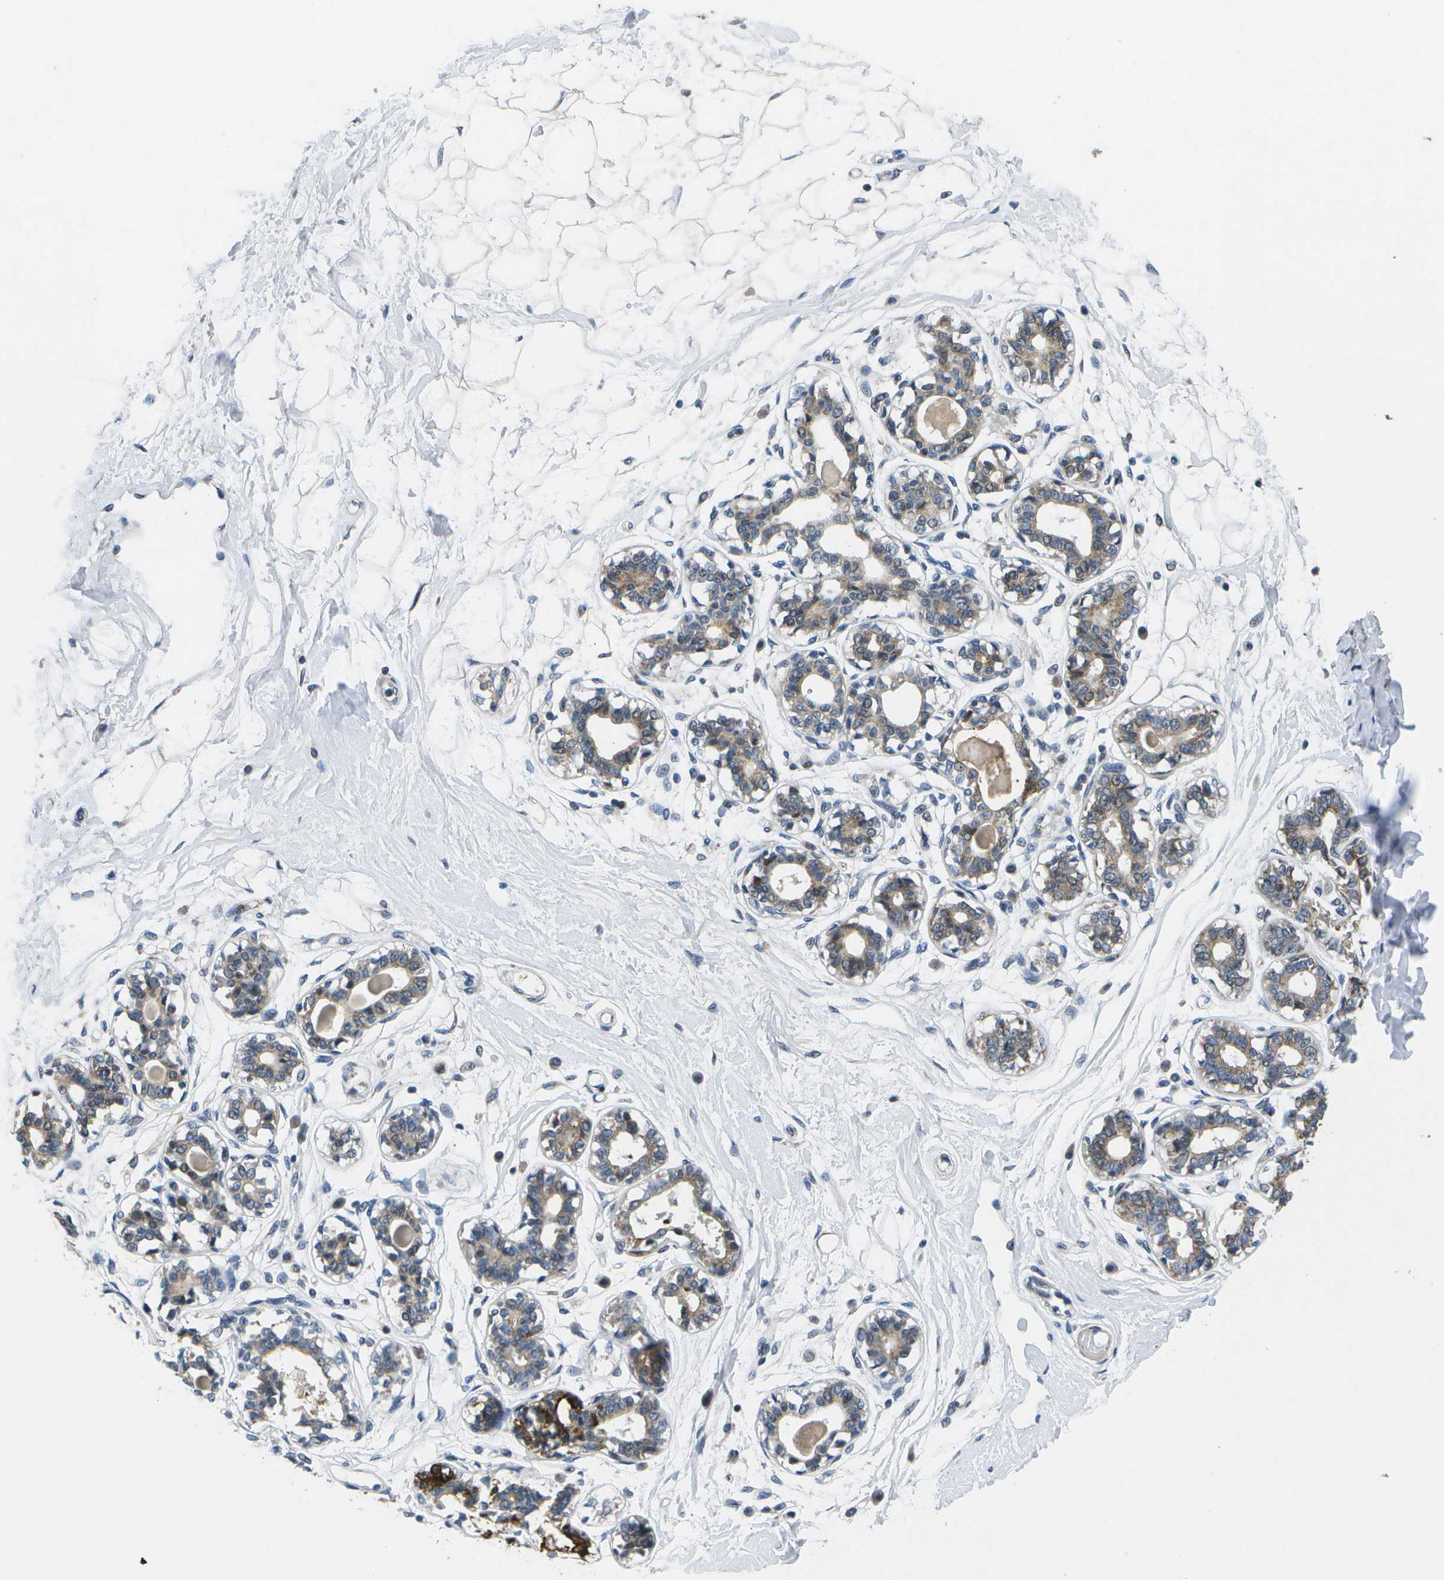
{"staining": {"intensity": "negative", "quantity": "none", "location": "none"}, "tissue": "breast", "cell_type": "Adipocytes", "image_type": "normal", "snomed": [{"axis": "morphology", "description": "Normal tissue, NOS"}, {"axis": "topography", "description": "Breast"}], "caption": "This photomicrograph is of benign breast stained with IHC to label a protein in brown with the nuclei are counter-stained blue. There is no expression in adipocytes. (Immunohistochemistry (ihc), brightfield microscopy, high magnification).", "gene": "GALNT15", "patient": {"sex": "female", "age": 45}}